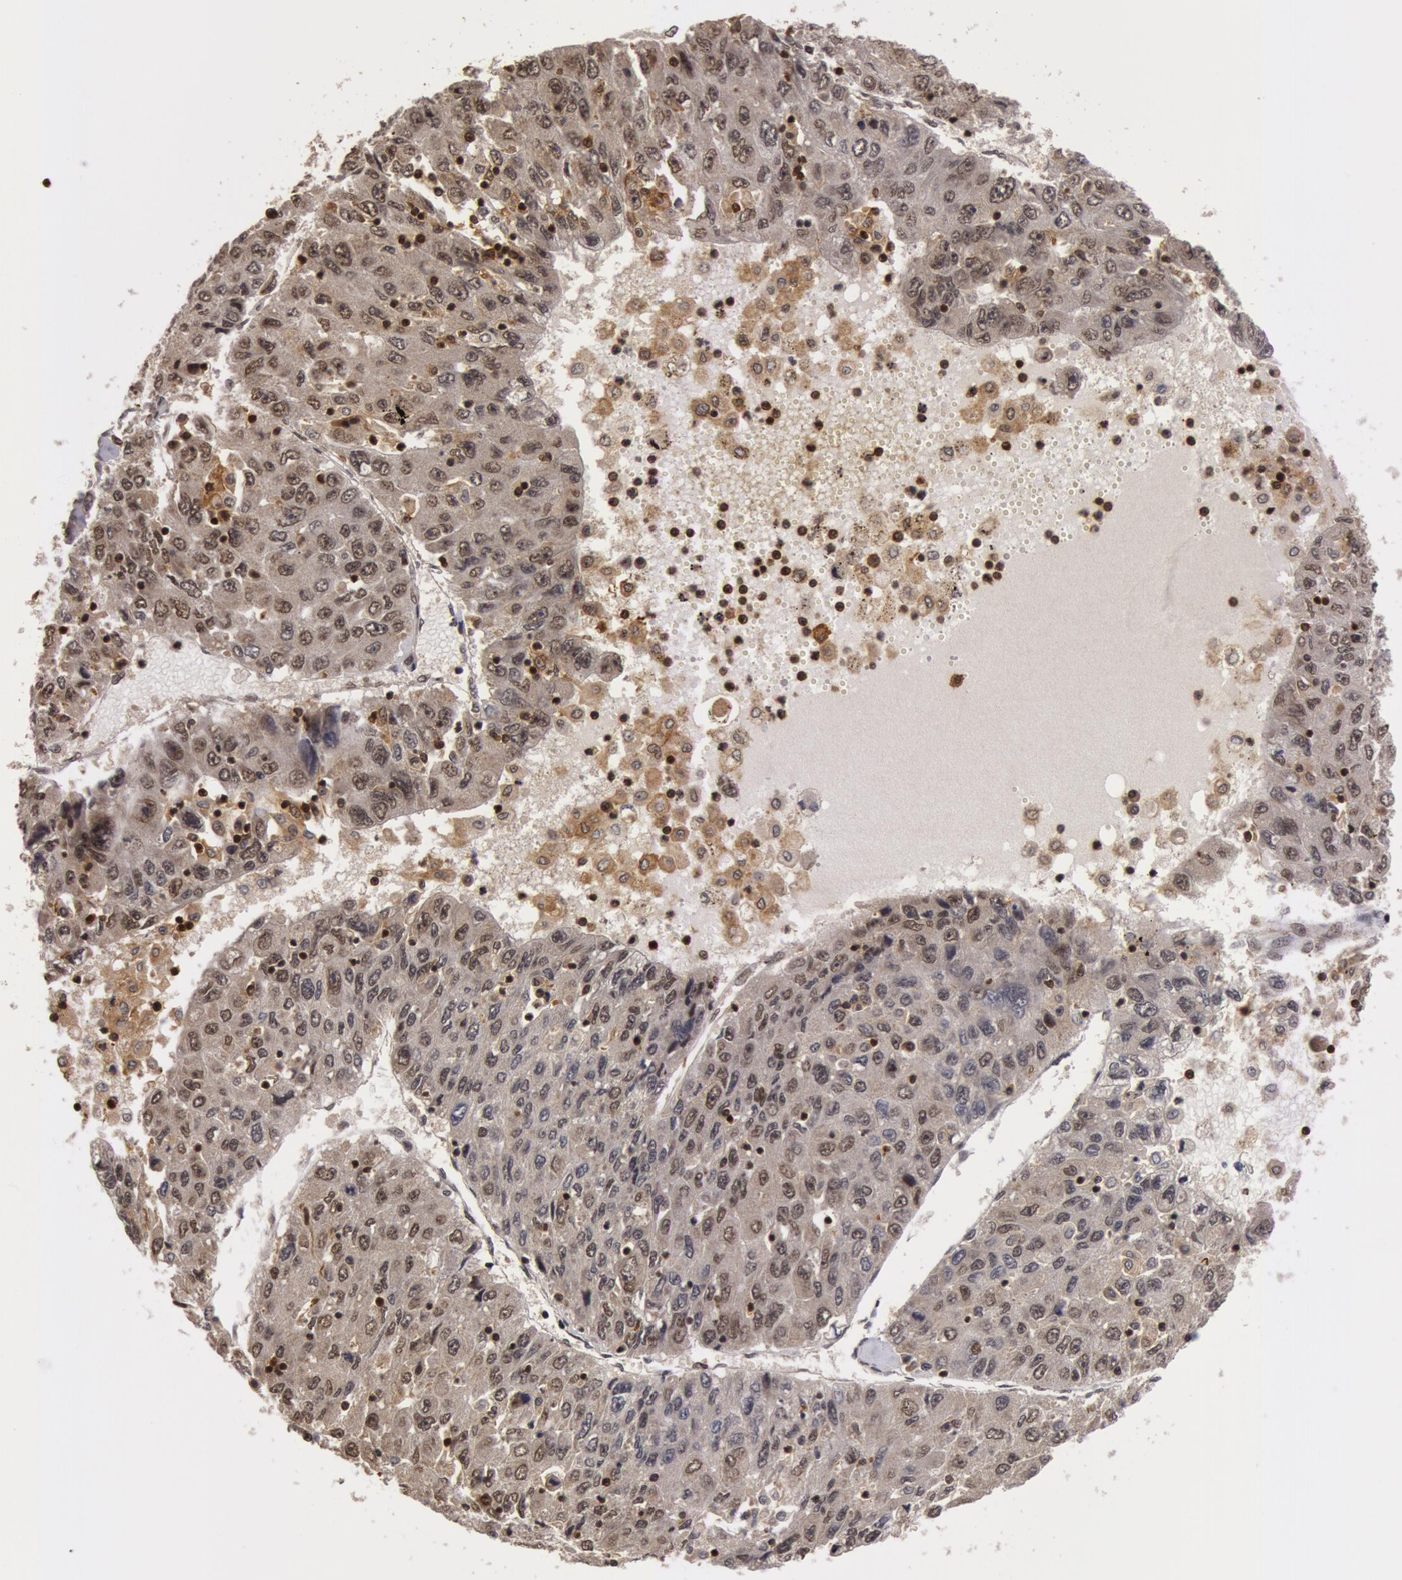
{"staining": {"intensity": "negative", "quantity": "none", "location": "none"}, "tissue": "liver cancer", "cell_type": "Tumor cells", "image_type": "cancer", "snomed": [{"axis": "morphology", "description": "Carcinoma, Hepatocellular, NOS"}, {"axis": "topography", "description": "Liver"}], "caption": "An image of liver hepatocellular carcinoma stained for a protein reveals no brown staining in tumor cells.", "gene": "ZNF350", "patient": {"sex": "male", "age": 49}}